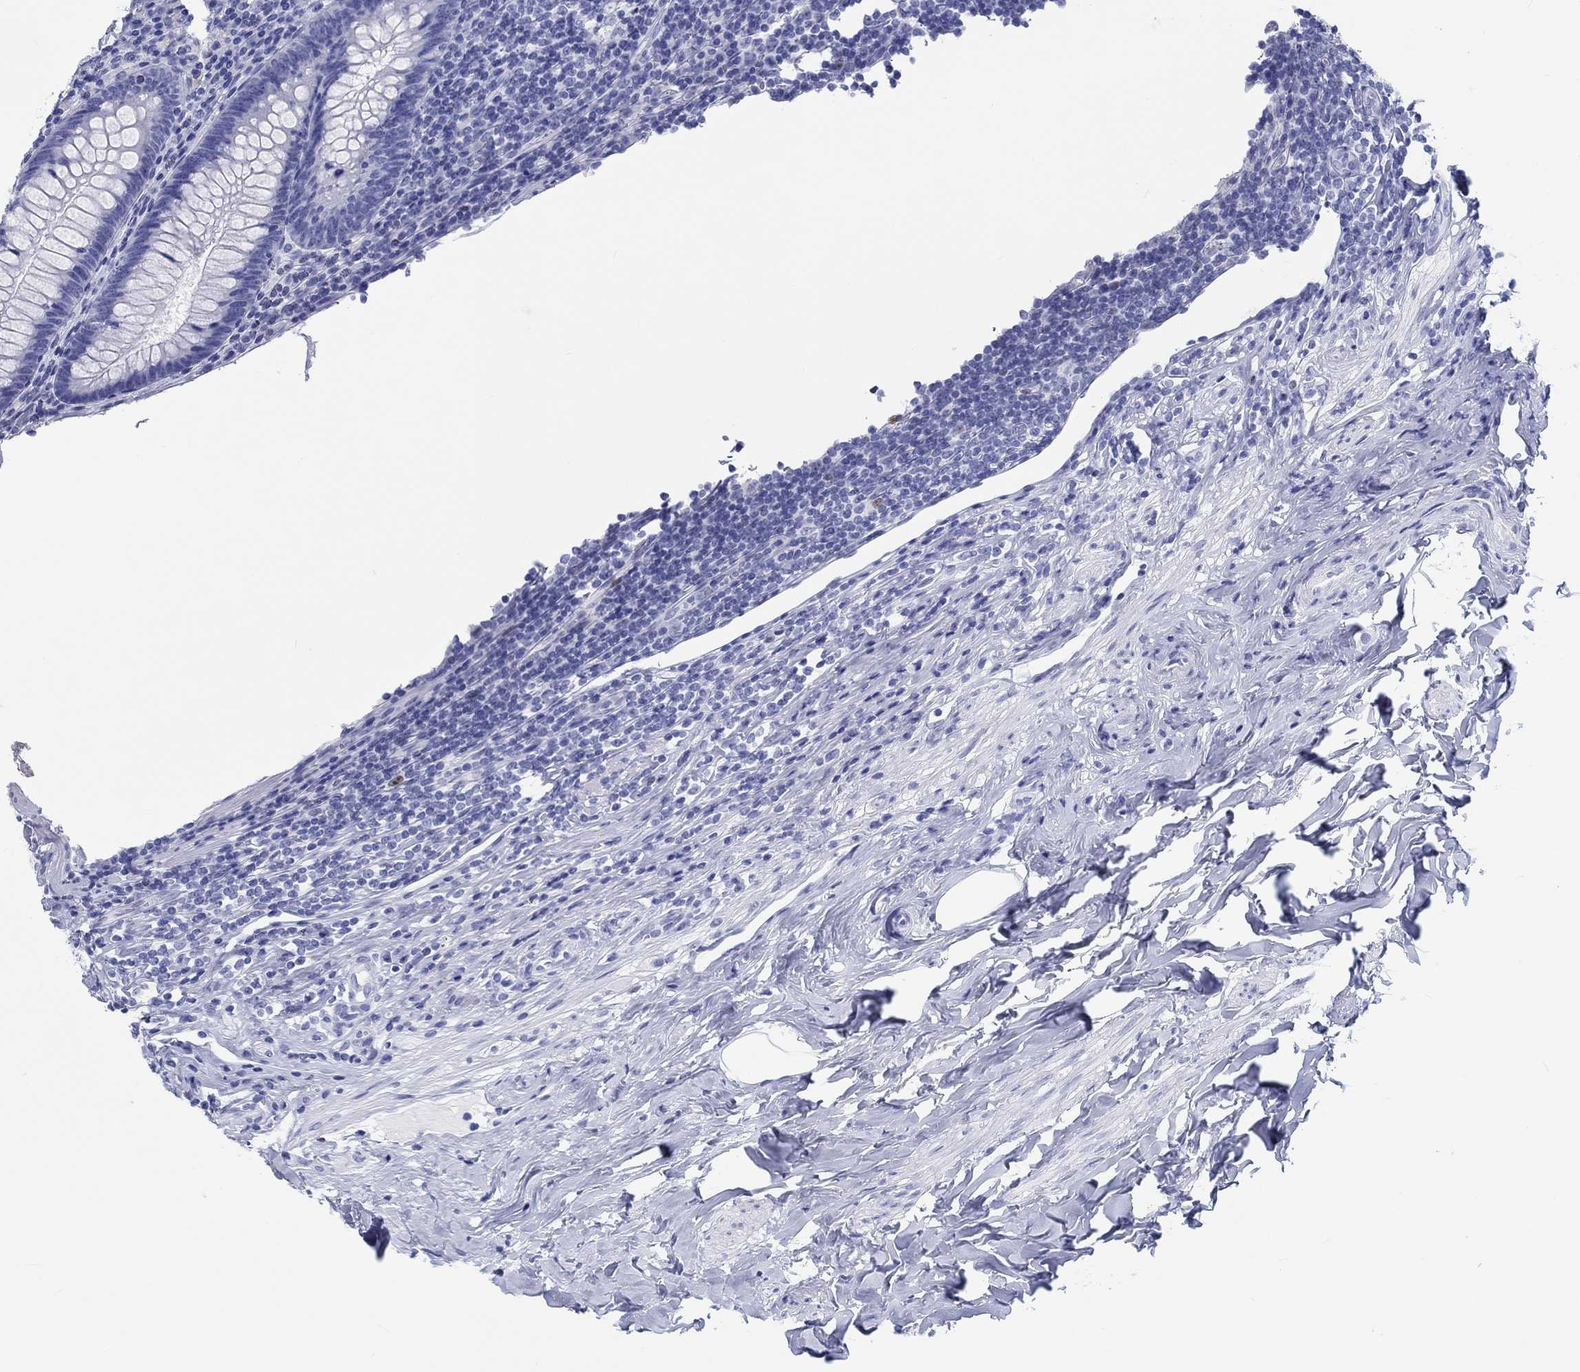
{"staining": {"intensity": "negative", "quantity": "none", "location": "none"}, "tissue": "appendix", "cell_type": "Glandular cells", "image_type": "normal", "snomed": [{"axis": "morphology", "description": "Normal tissue, NOS"}, {"axis": "topography", "description": "Appendix"}], "caption": "This histopathology image is of unremarkable appendix stained with immunohistochemistry (IHC) to label a protein in brown with the nuclei are counter-stained blue. There is no staining in glandular cells.", "gene": "H1", "patient": {"sex": "male", "age": 47}}